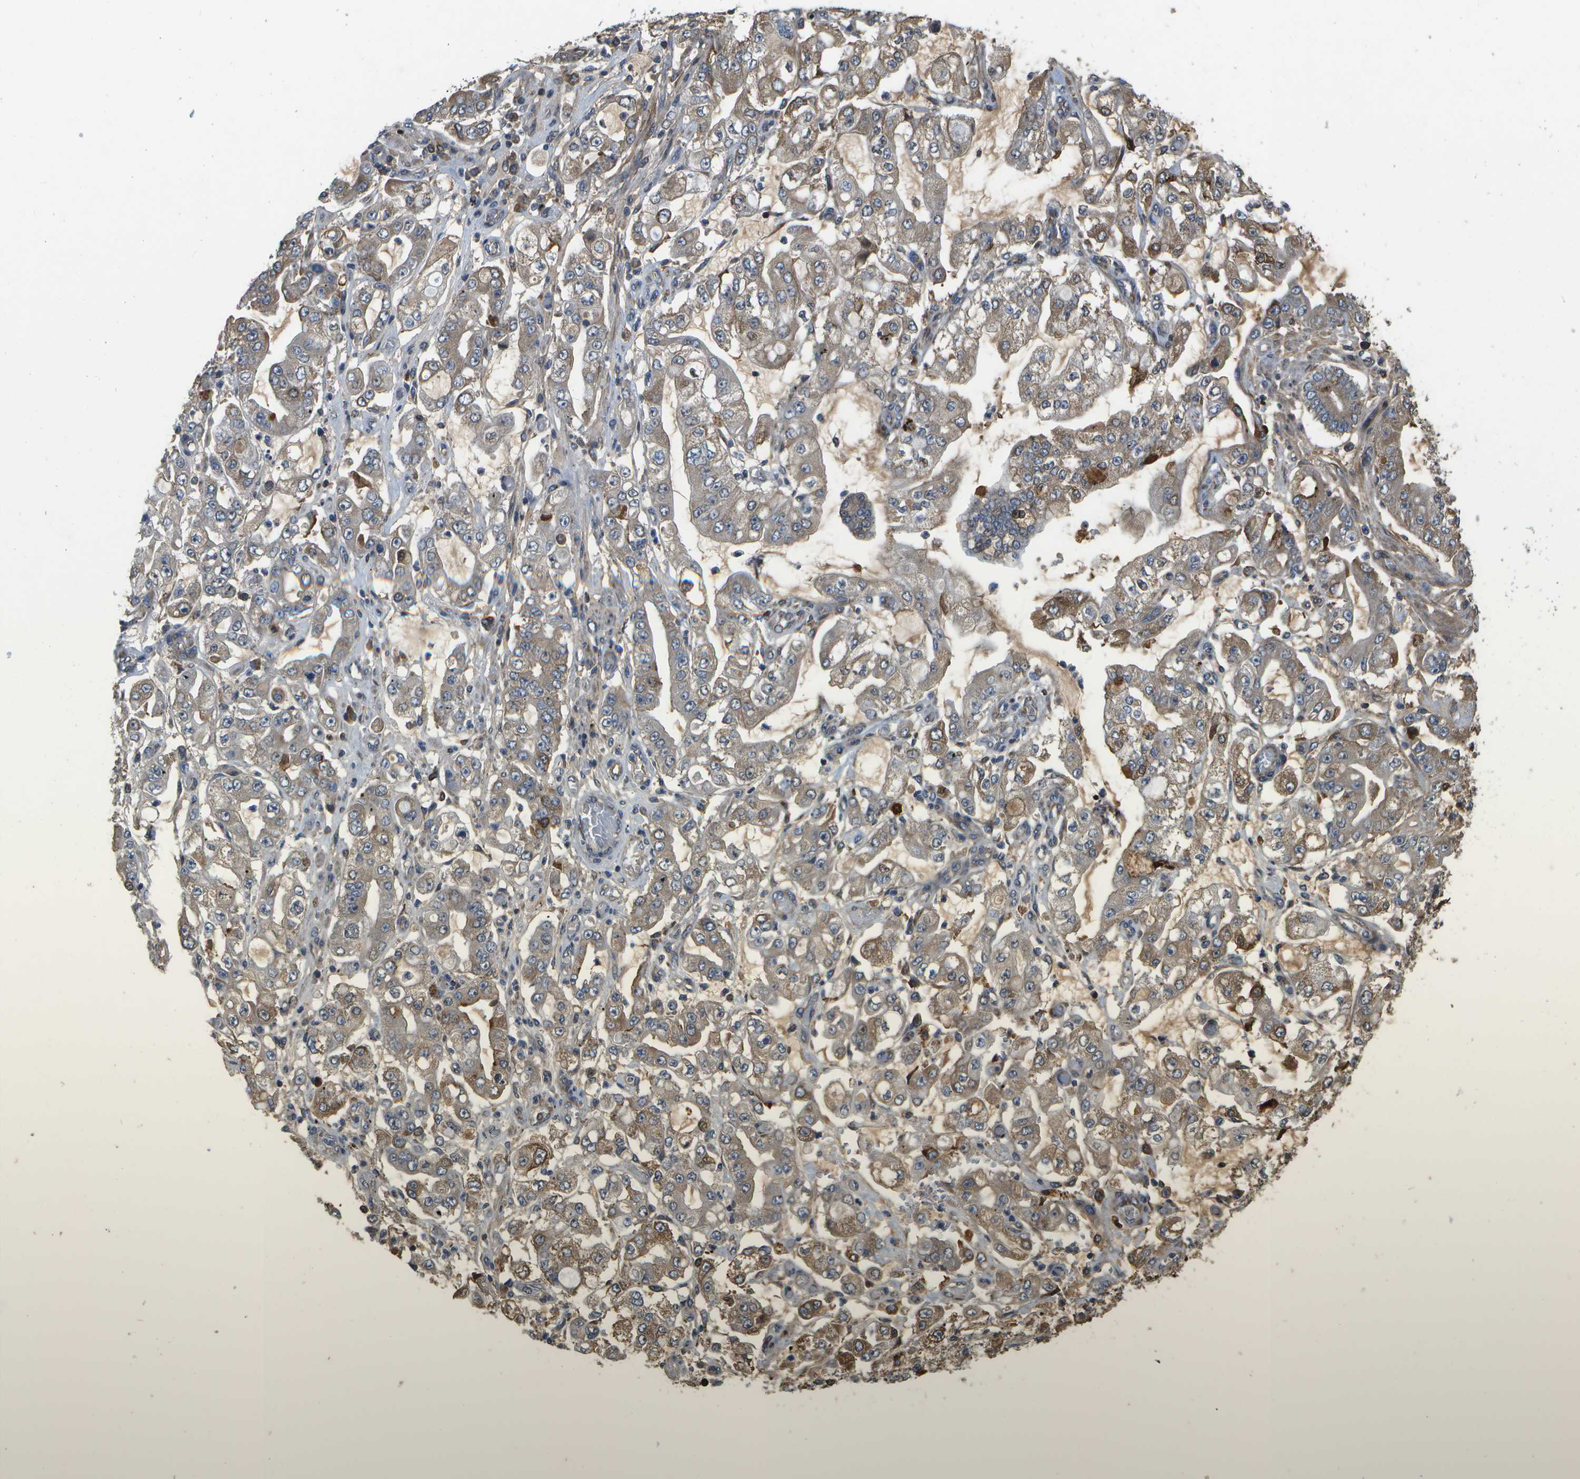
{"staining": {"intensity": "weak", "quantity": ">75%", "location": "cytoplasmic/membranous"}, "tissue": "stomach cancer", "cell_type": "Tumor cells", "image_type": "cancer", "snomed": [{"axis": "morphology", "description": "Adenocarcinoma, NOS"}, {"axis": "topography", "description": "Stomach"}], "caption": "Stomach cancer (adenocarcinoma) tissue demonstrates weak cytoplasmic/membranous positivity in about >75% of tumor cells, visualized by immunohistochemistry.", "gene": "HADHA", "patient": {"sex": "male", "age": 76}}